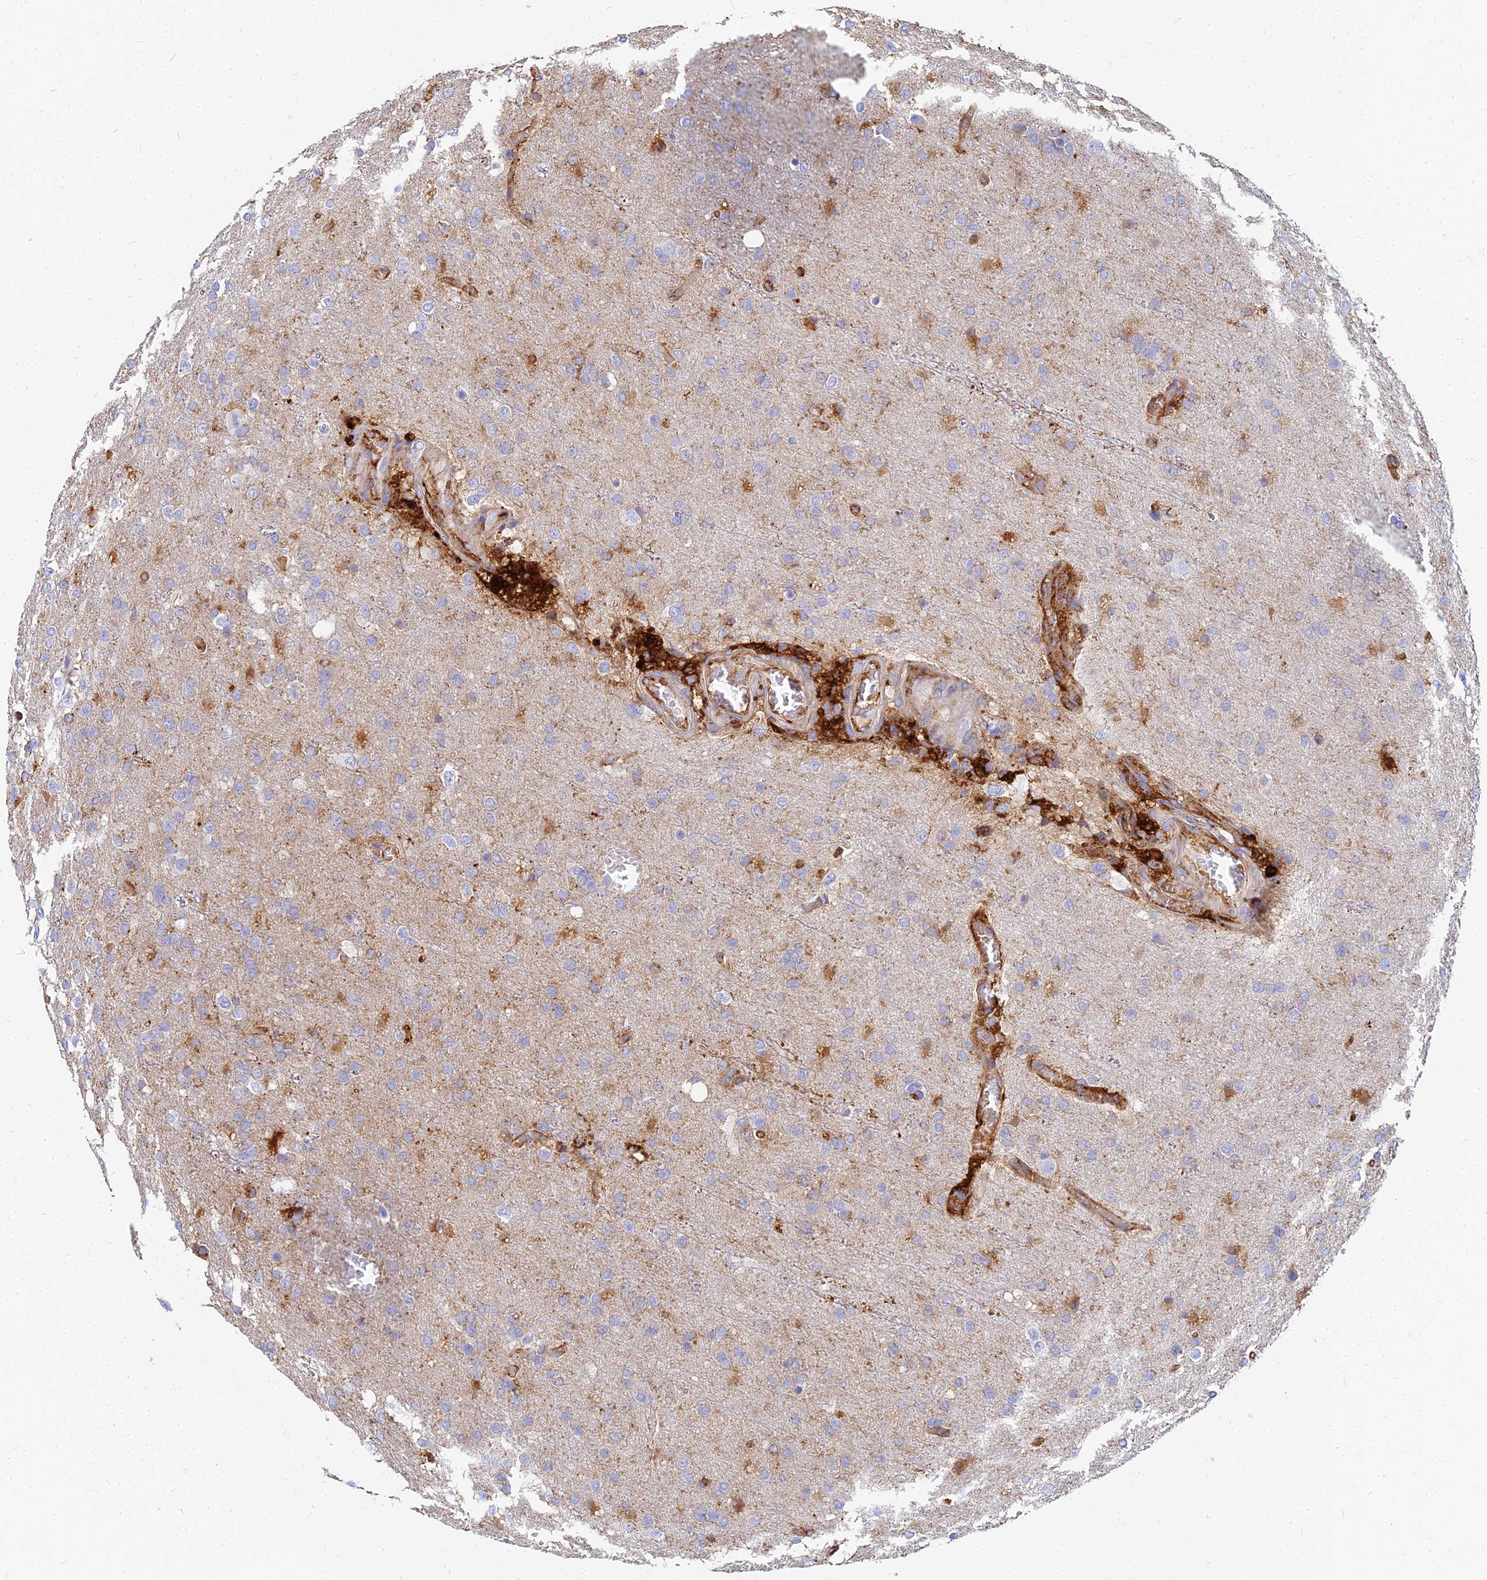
{"staining": {"intensity": "negative", "quantity": "none", "location": "none"}, "tissue": "glioma", "cell_type": "Tumor cells", "image_type": "cancer", "snomed": [{"axis": "morphology", "description": "Glioma, malignant, High grade"}, {"axis": "topography", "description": "Brain"}], "caption": "Glioma was stained to show a protein in brown. There is no significant expression in tumor cells. Brightfield microscopy of IHC stained with DAB (brown) and hematoxylin (blue), captured at high magnification.", "gene": "VAT1", "patient": {"sex": "female", "age": 74}}